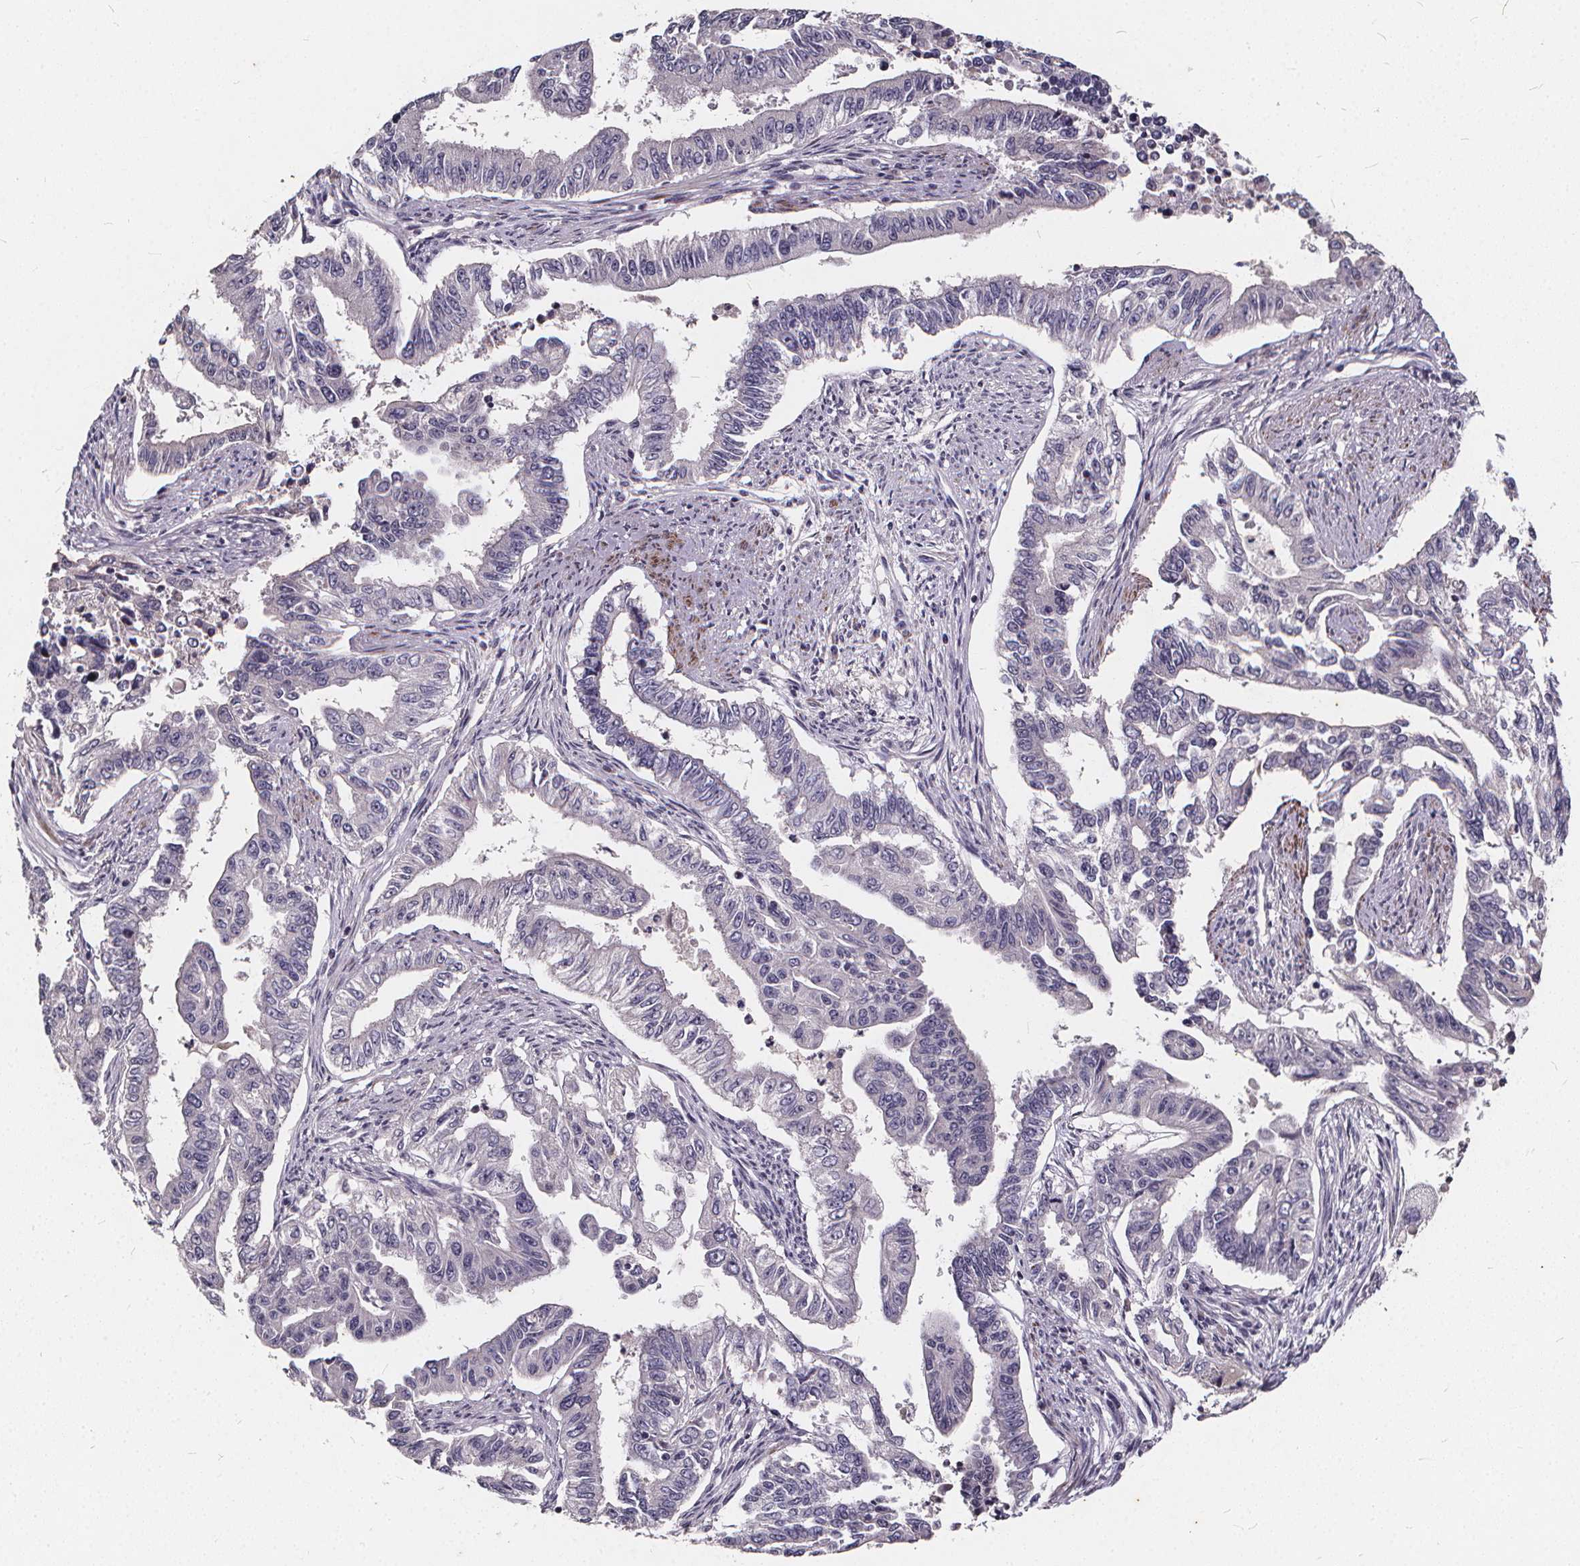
{"staining": {"intensity": "negative", "quantity": "none", "location": "none"}, "tissue": "endometrial cancer", "cell_type": "Tumor cells", "image_type": "cancer", "snomed": [{"axis": "morphology", "description": "Adenocarcinoma, NOS"}, {"axis": "topography", "description": "Uterus"}], "caption": "The micrograph reveals no significant staining in tumor cells of endometrial cancer.", "gene": "TSPAN14", "patient": {"sex": "female", "age": 59}}